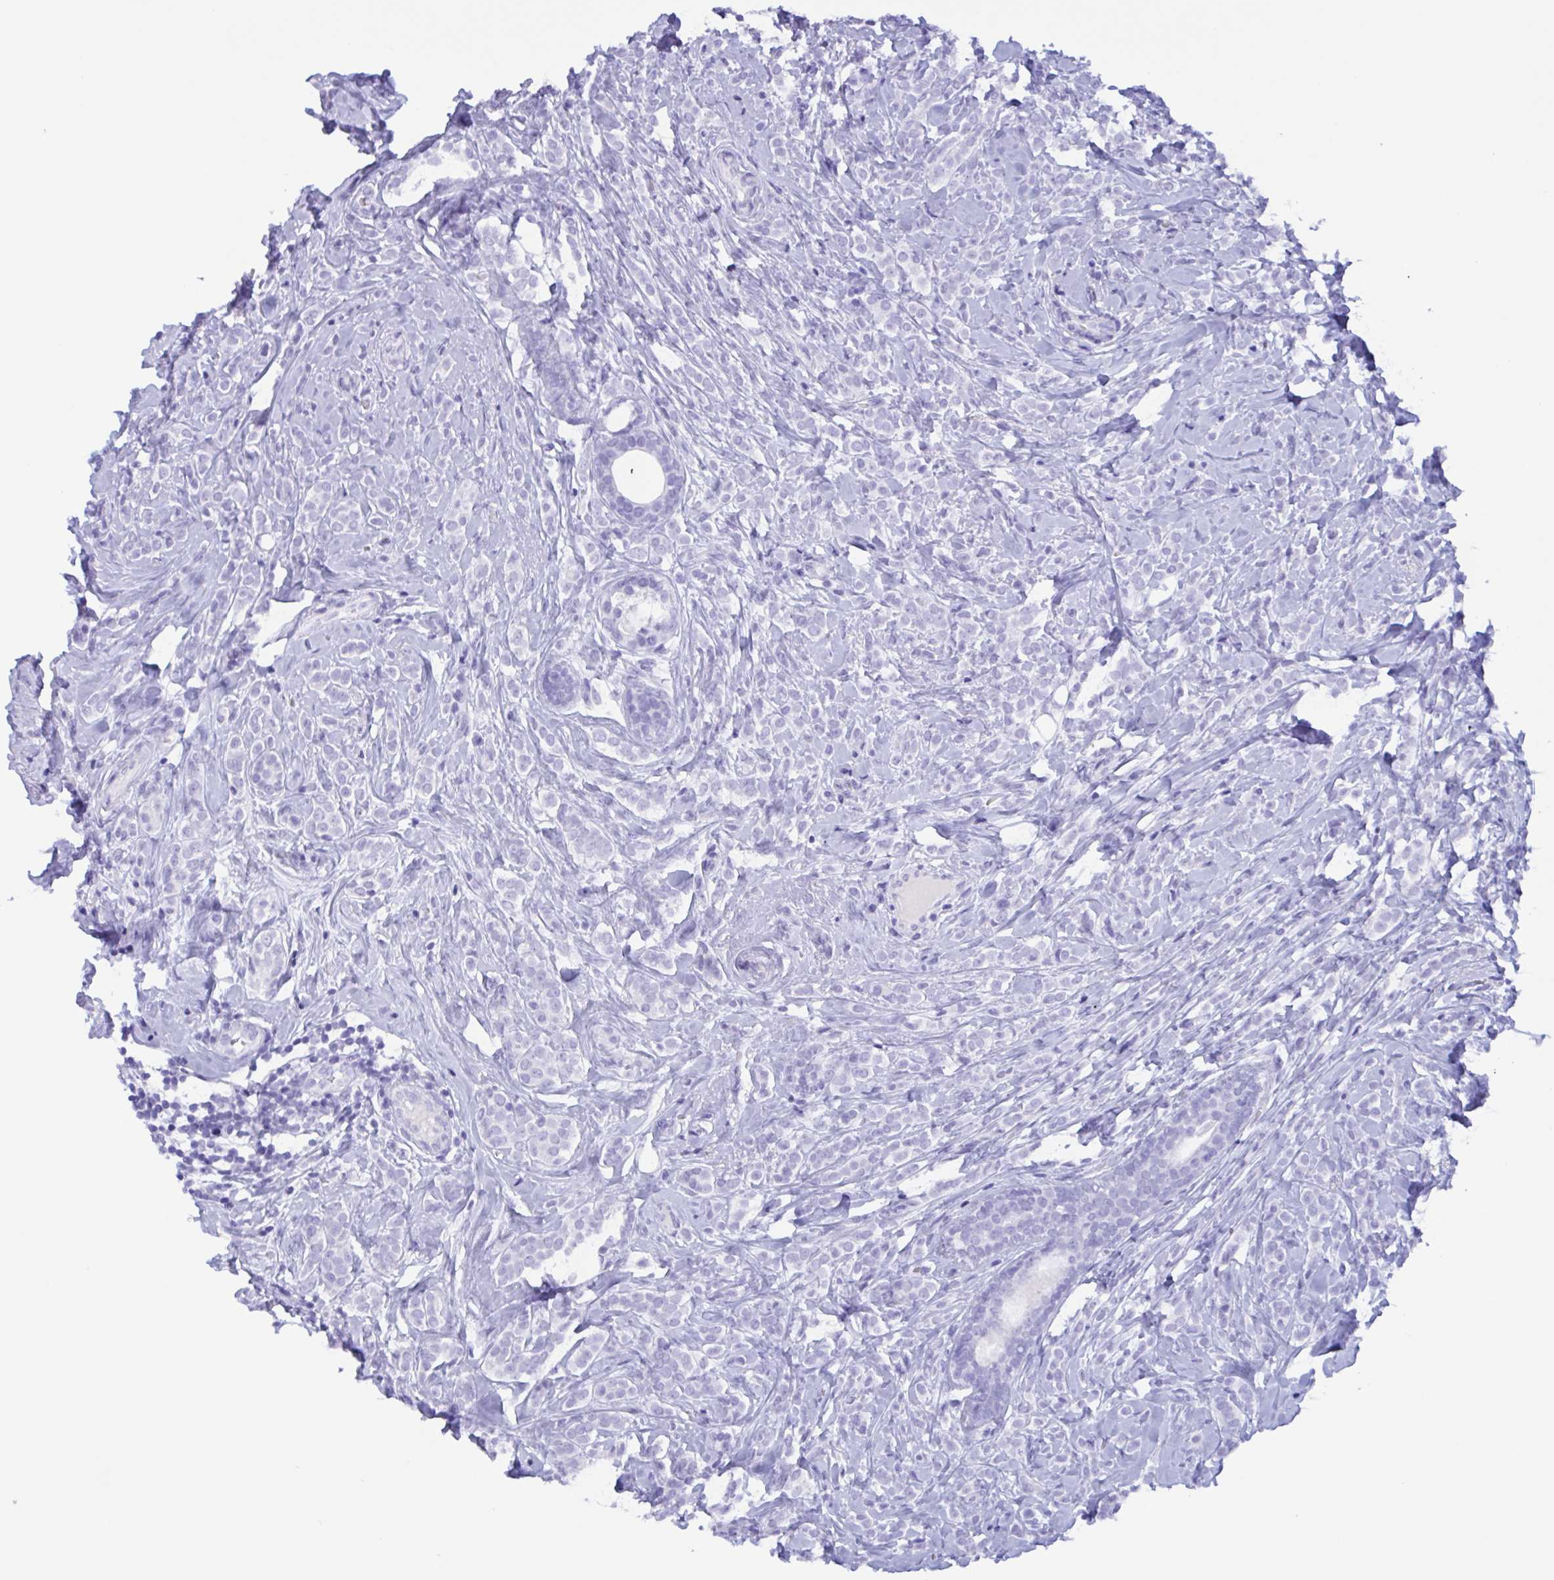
{"staining": {"intensity": "negative", "quantity": "none", "location": "none"}, "tissue": "breast cancer", "cell_type": "Tumor cells", "image_type": "cancer", "snomed": [{"axis": "morphology", "description": "Lobular carcinoma"}, {"axis": "topography", "description": "Breast"}], "caption": "Breast lobular carcinoma was stained to show a protein in brown. There is no significant staining in tumor cells.", "gene": "ZNF850", "patient": {"sex": "female", "age": 49}}